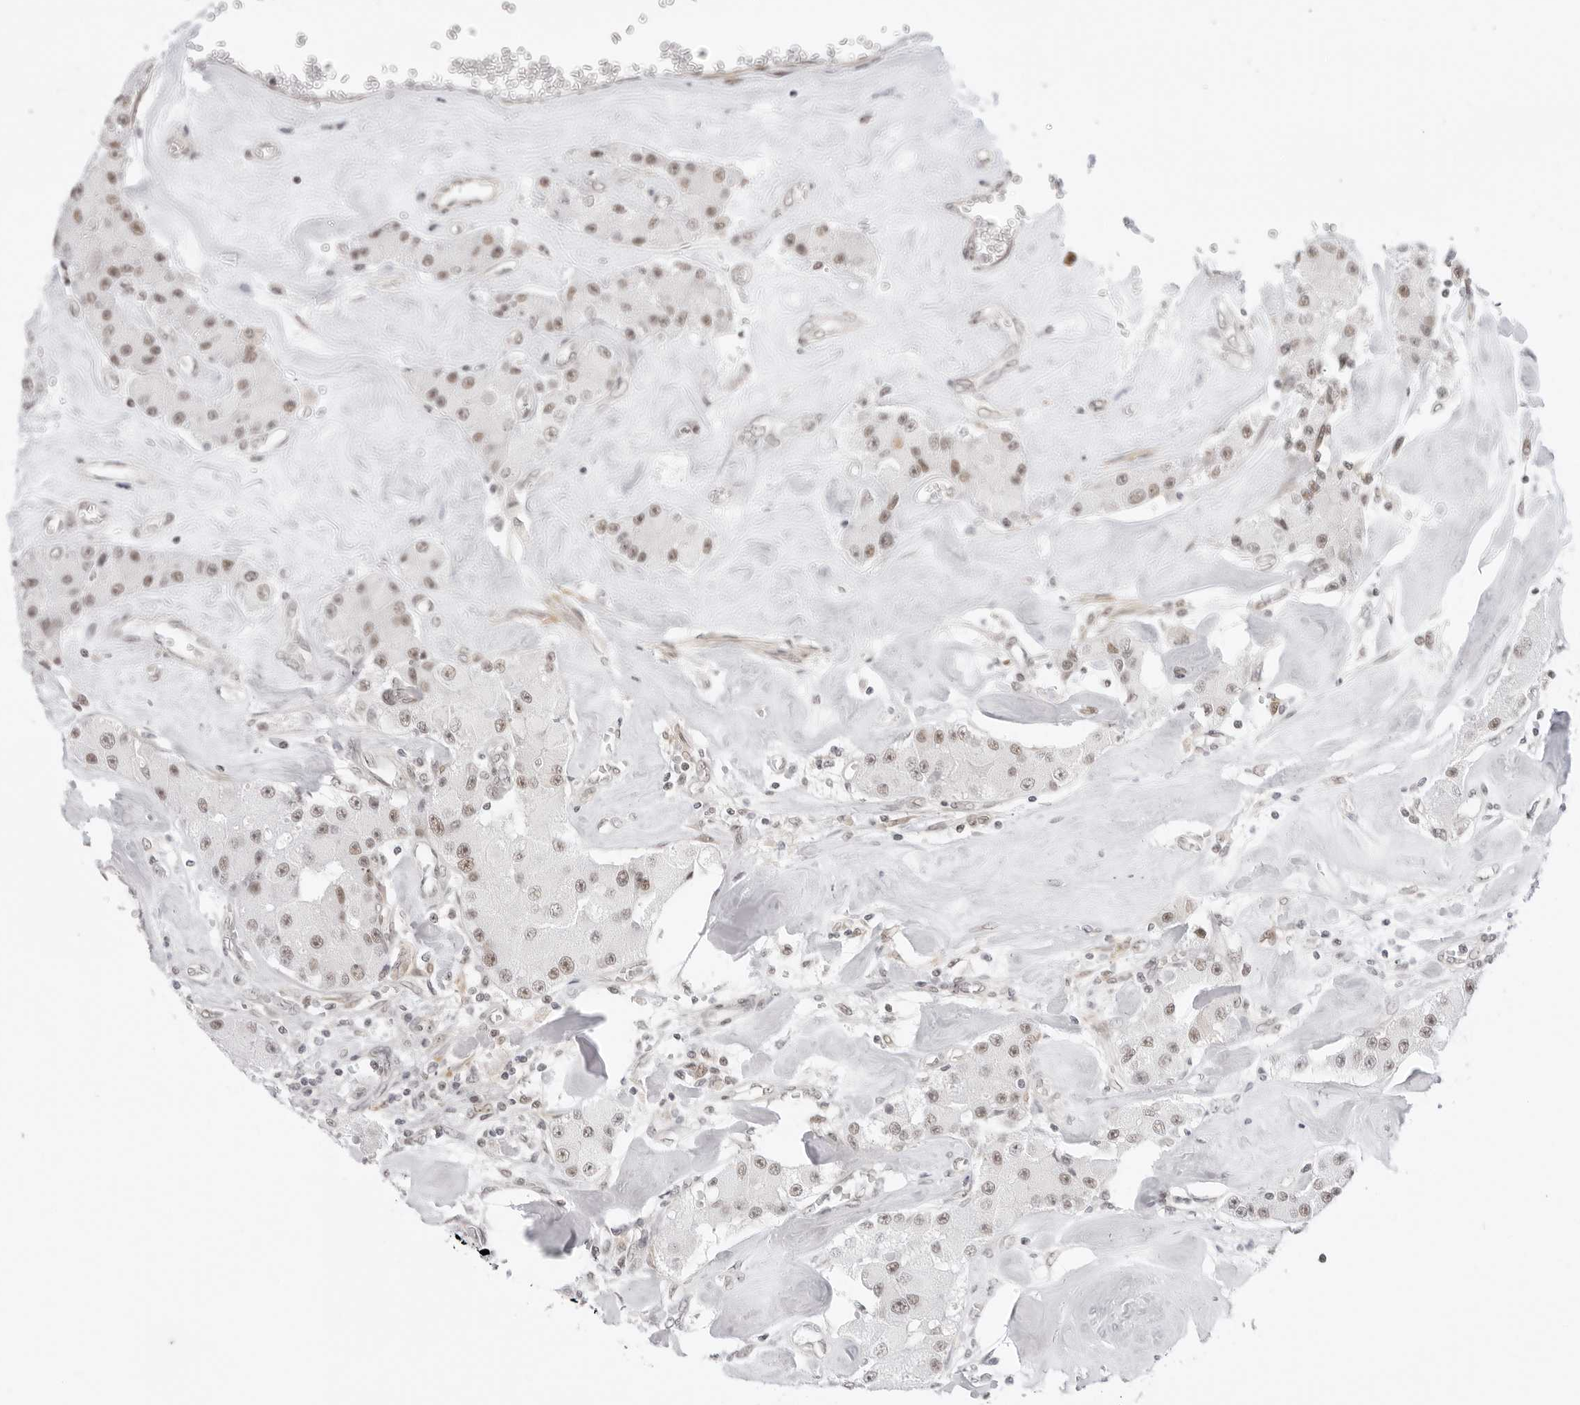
{"staining": {"intensity": "weak", "quantity": "25%-75%", "location": "nuclear"}, "tissue": "carcinoid", "cell_type": "Tumor cells", "image_type": "cancer", "snomed": [{"axis": "morphology", "description": "Carcinoid, malignant, NOS"}, {"axis": "topography", "description": "Pancreas"}], "caption": "The histopathology image demonstrates immunohistochemical staining of carcinoid. There is weak nuclear expression is present in approximately 25%-75% of tumor cells.", "gene": "TCIM", "patient": {"sex": "male", "age": 41}}